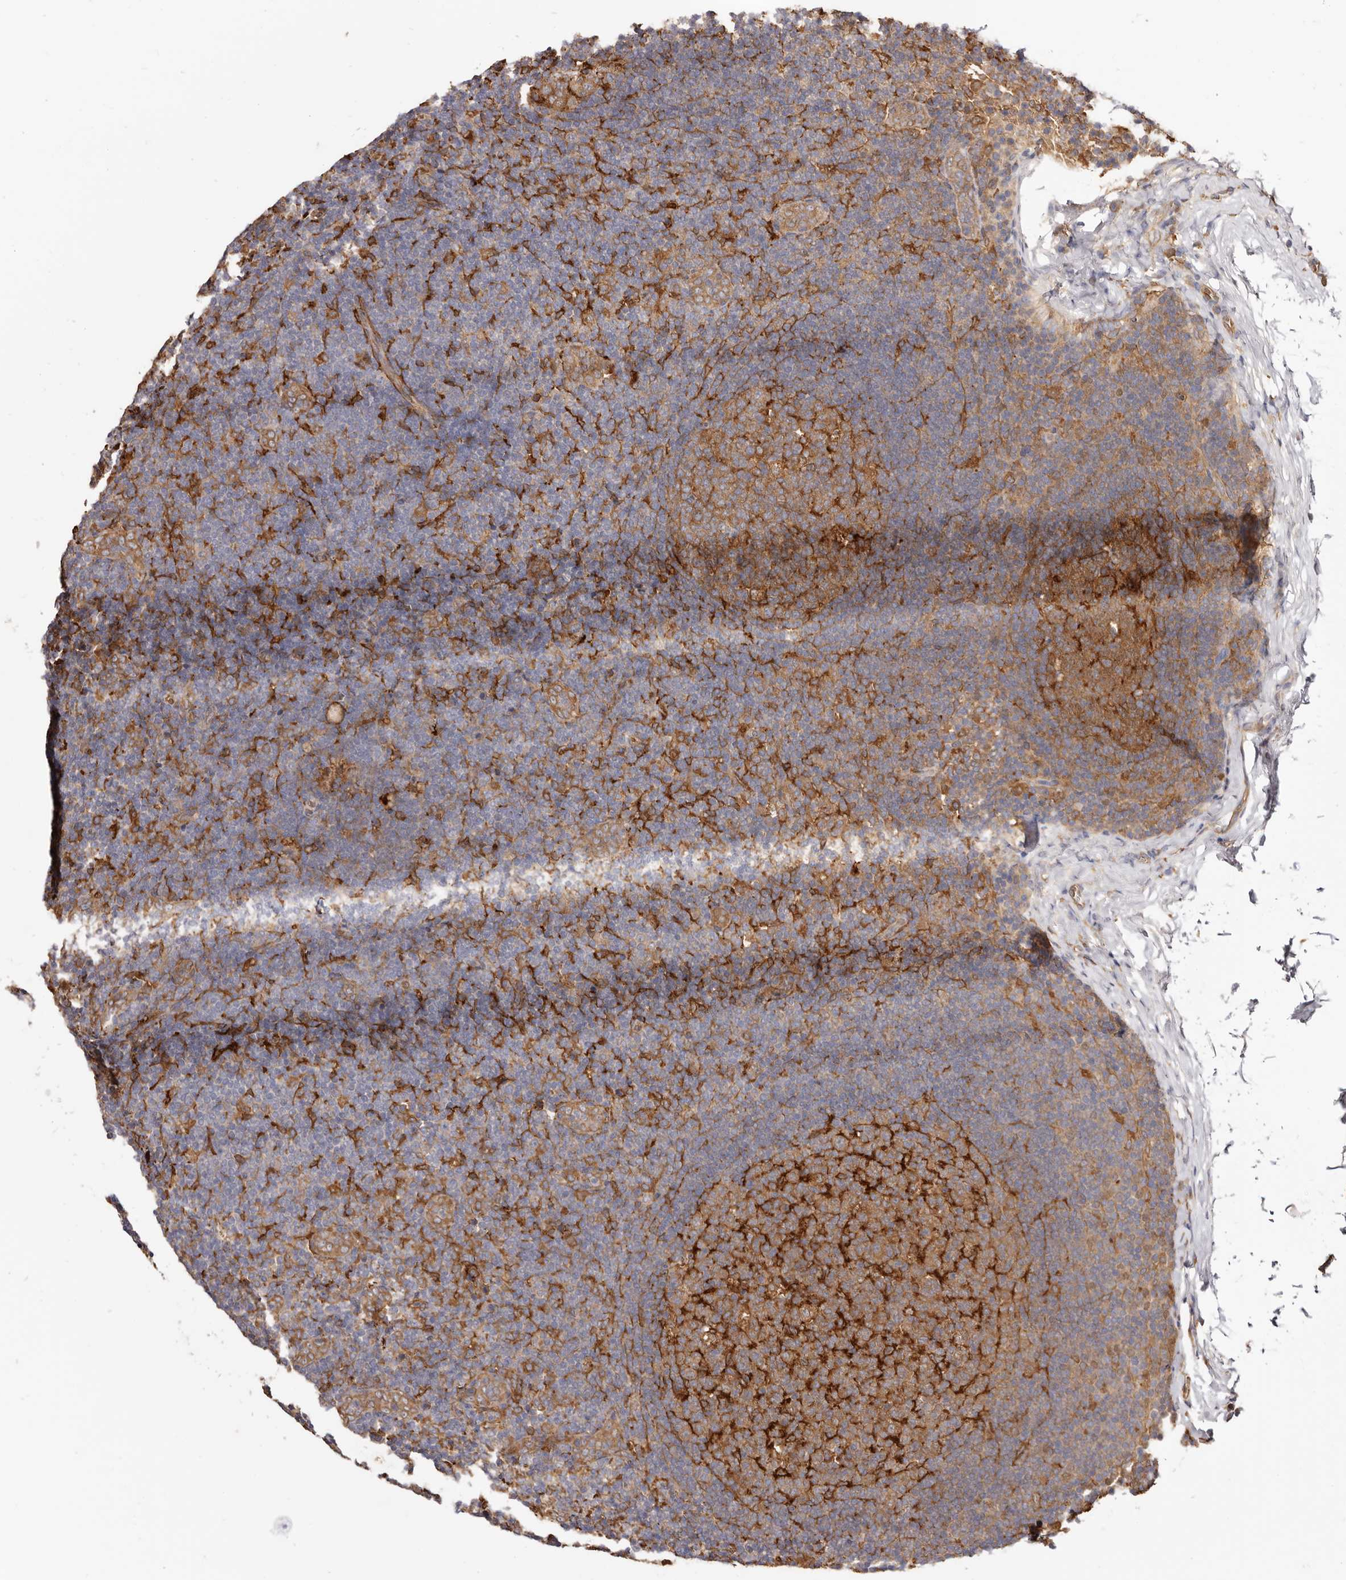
{"staining": {"intensity": "moderate", "quantity": ">75%", "location": "cytoplasmic/membranous"}, "tissue": "lymph node", "cell_type": "Germinal center cells", "image_type": "normal", "snomed": [{"axis": "morphology", "description": "Normal tissue, NOS"}, {"axis": "topography", "description": "Lymph node"}], "caption": "A micrograph of lymph node stained for a protein exhibits moderate cytoplasmic/membranous brown staining in germinal center cells.", "gene": "LAP3", "patient": {"sex": "female", "age": 22}}